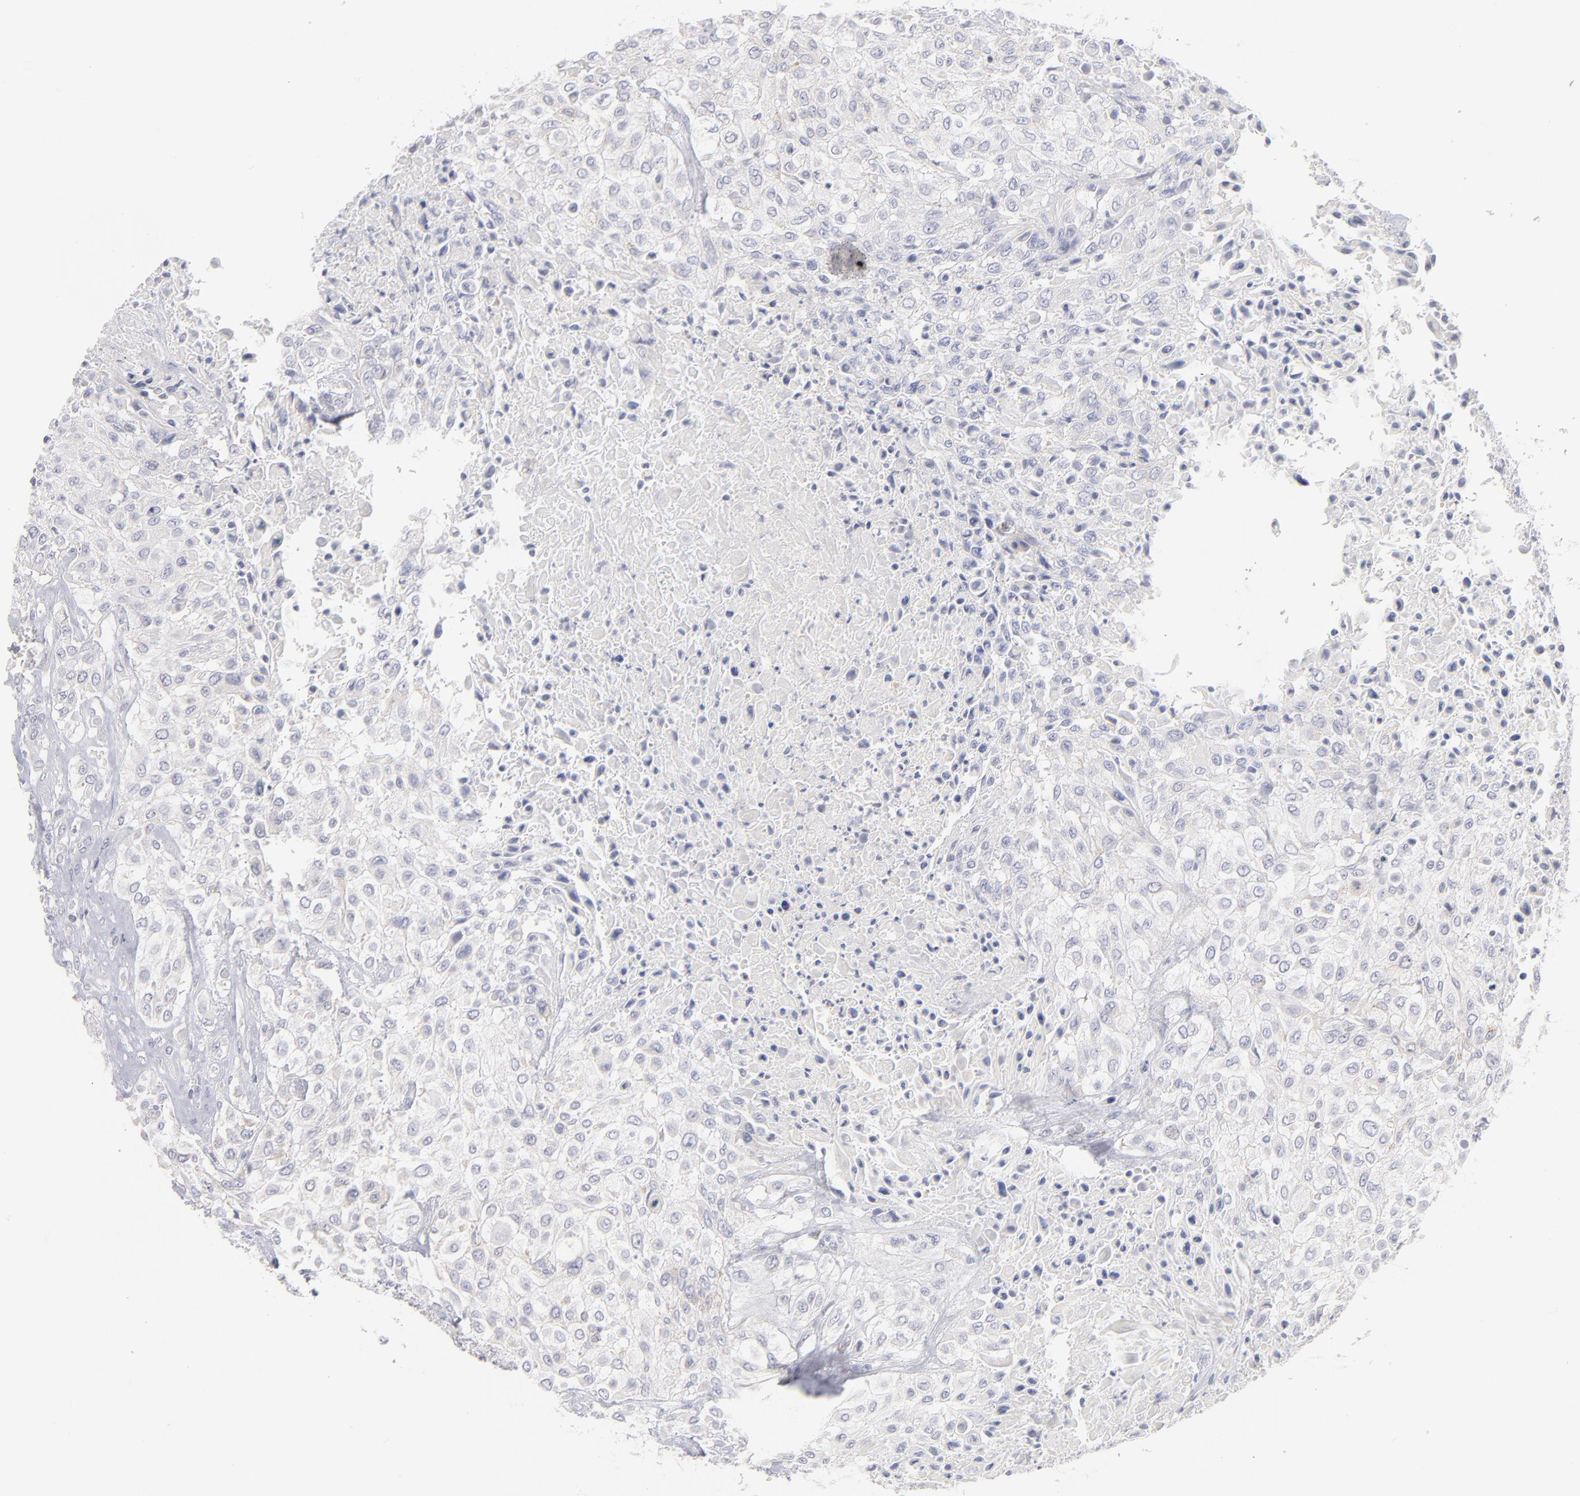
{"staining": {"intensity": "weak", "quantity": "<25%", "location": "cytoplasmic/membranous"}, "tissue": "urothelial cancer", "cell_type": "Tumor cells", "image_type": "cancer", "snomed": [{"axis": "morphology", "description": "Urothelial carcinoma, High grade"}, {"axis": "topography", "description": "Urinary bladder"}], "caption": "This image is of urothelial cancer stained with IHC to label a protein in brown with the nuclei are counter-stained blue. There is no expression in tumor cells.", "gene": "MTHFD2", "patient": {"sex": "male", "age": 57}}